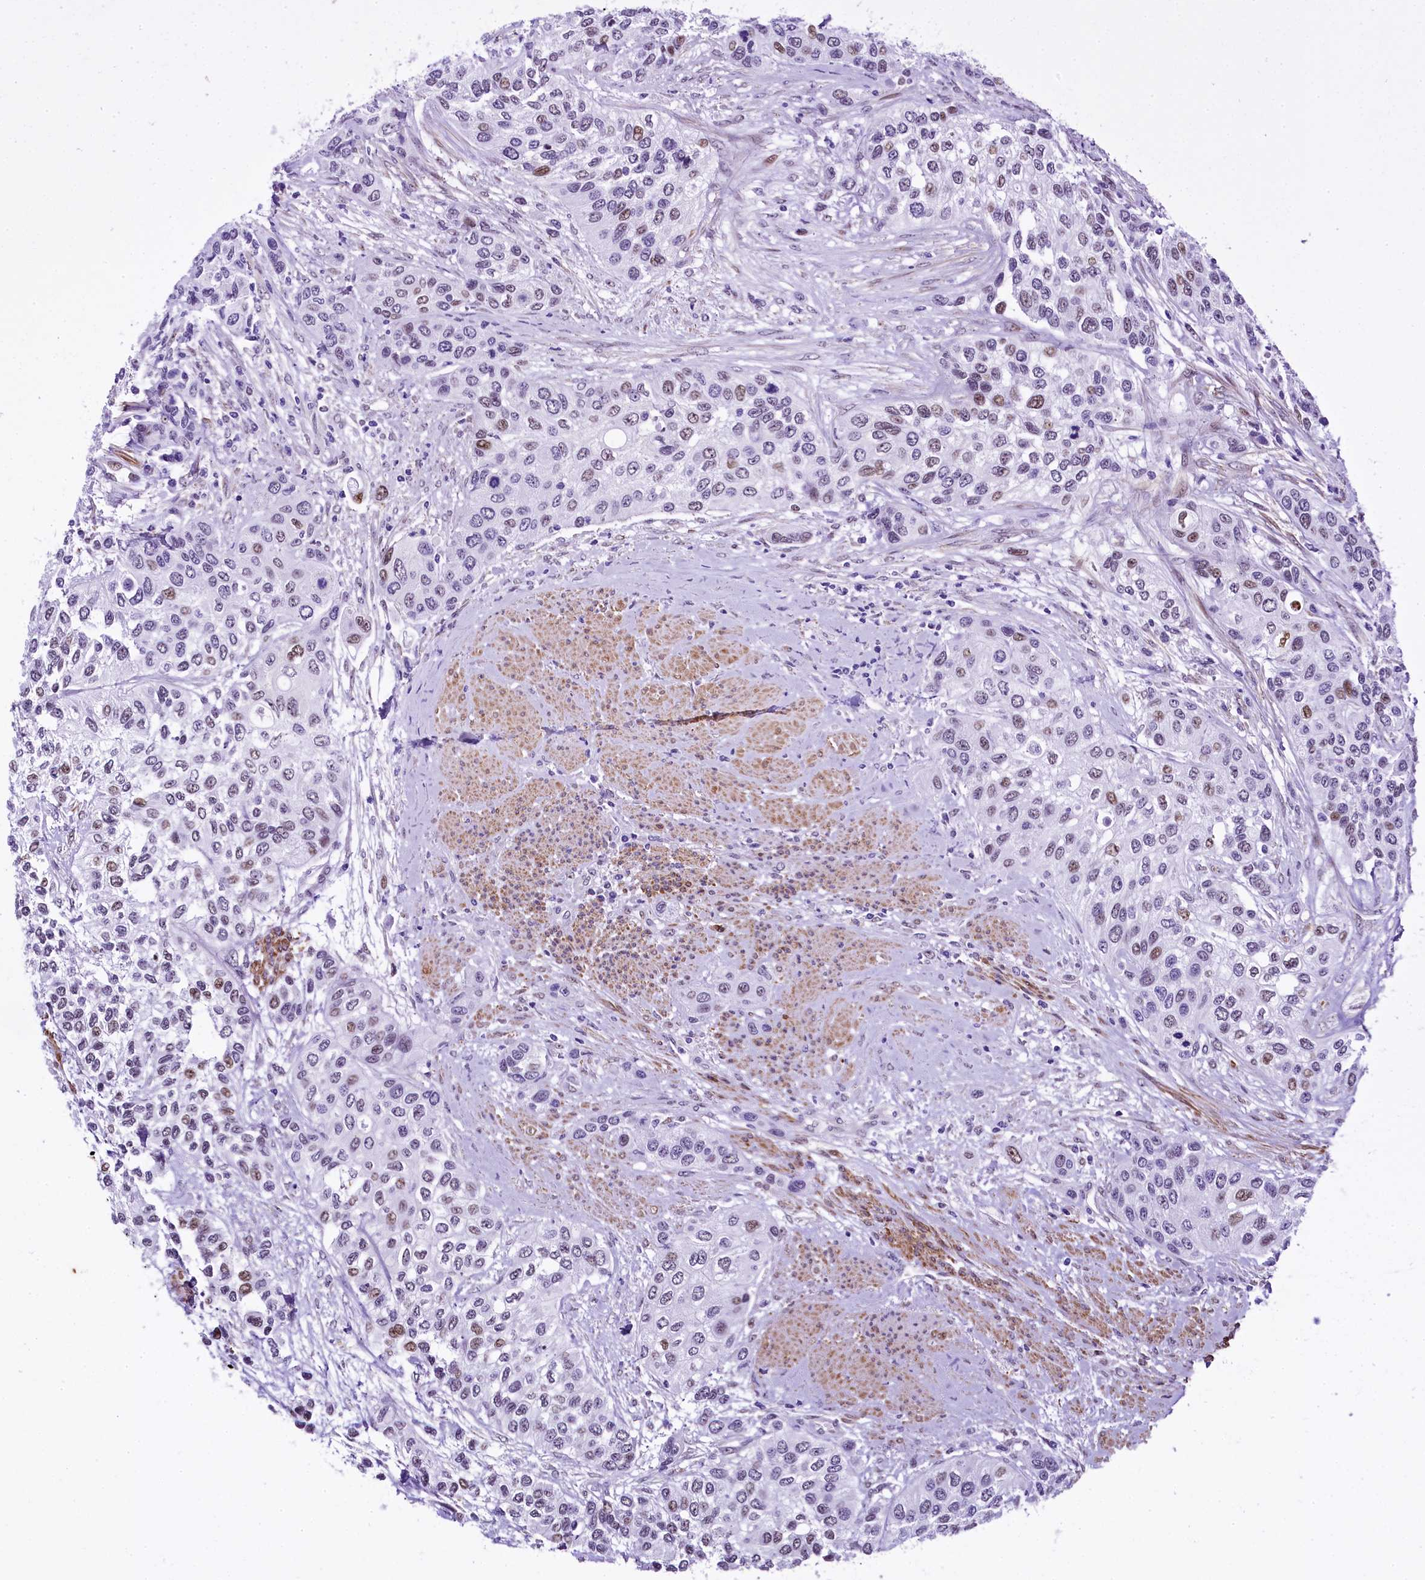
{"staining": {"intensity": "moderate", "quantity": "<25%", "location": "nuclear"}, "tissue": "urothelial cancer", "cell_type": "Tumor cells", "image_type": "cancer", "snomed": [{"axis": "morphology", "description": "Normal tissue, NOS"}, {"axis": "morphology", "description": "Urothelial carcinoma, High grade"}, {"axis": "topography", "description": "Vascular tissue"}, {"axis": "topography", "description": "Urinary bladder"}], "caption": "Urothelial carcinoma (high-grade) stained for a protein (brown) demonstrates moderate nuclear positive expression in about <25% of tumor cells.", "gene": "SAMD10", "patient": {"sex": "female", "age": 56}}